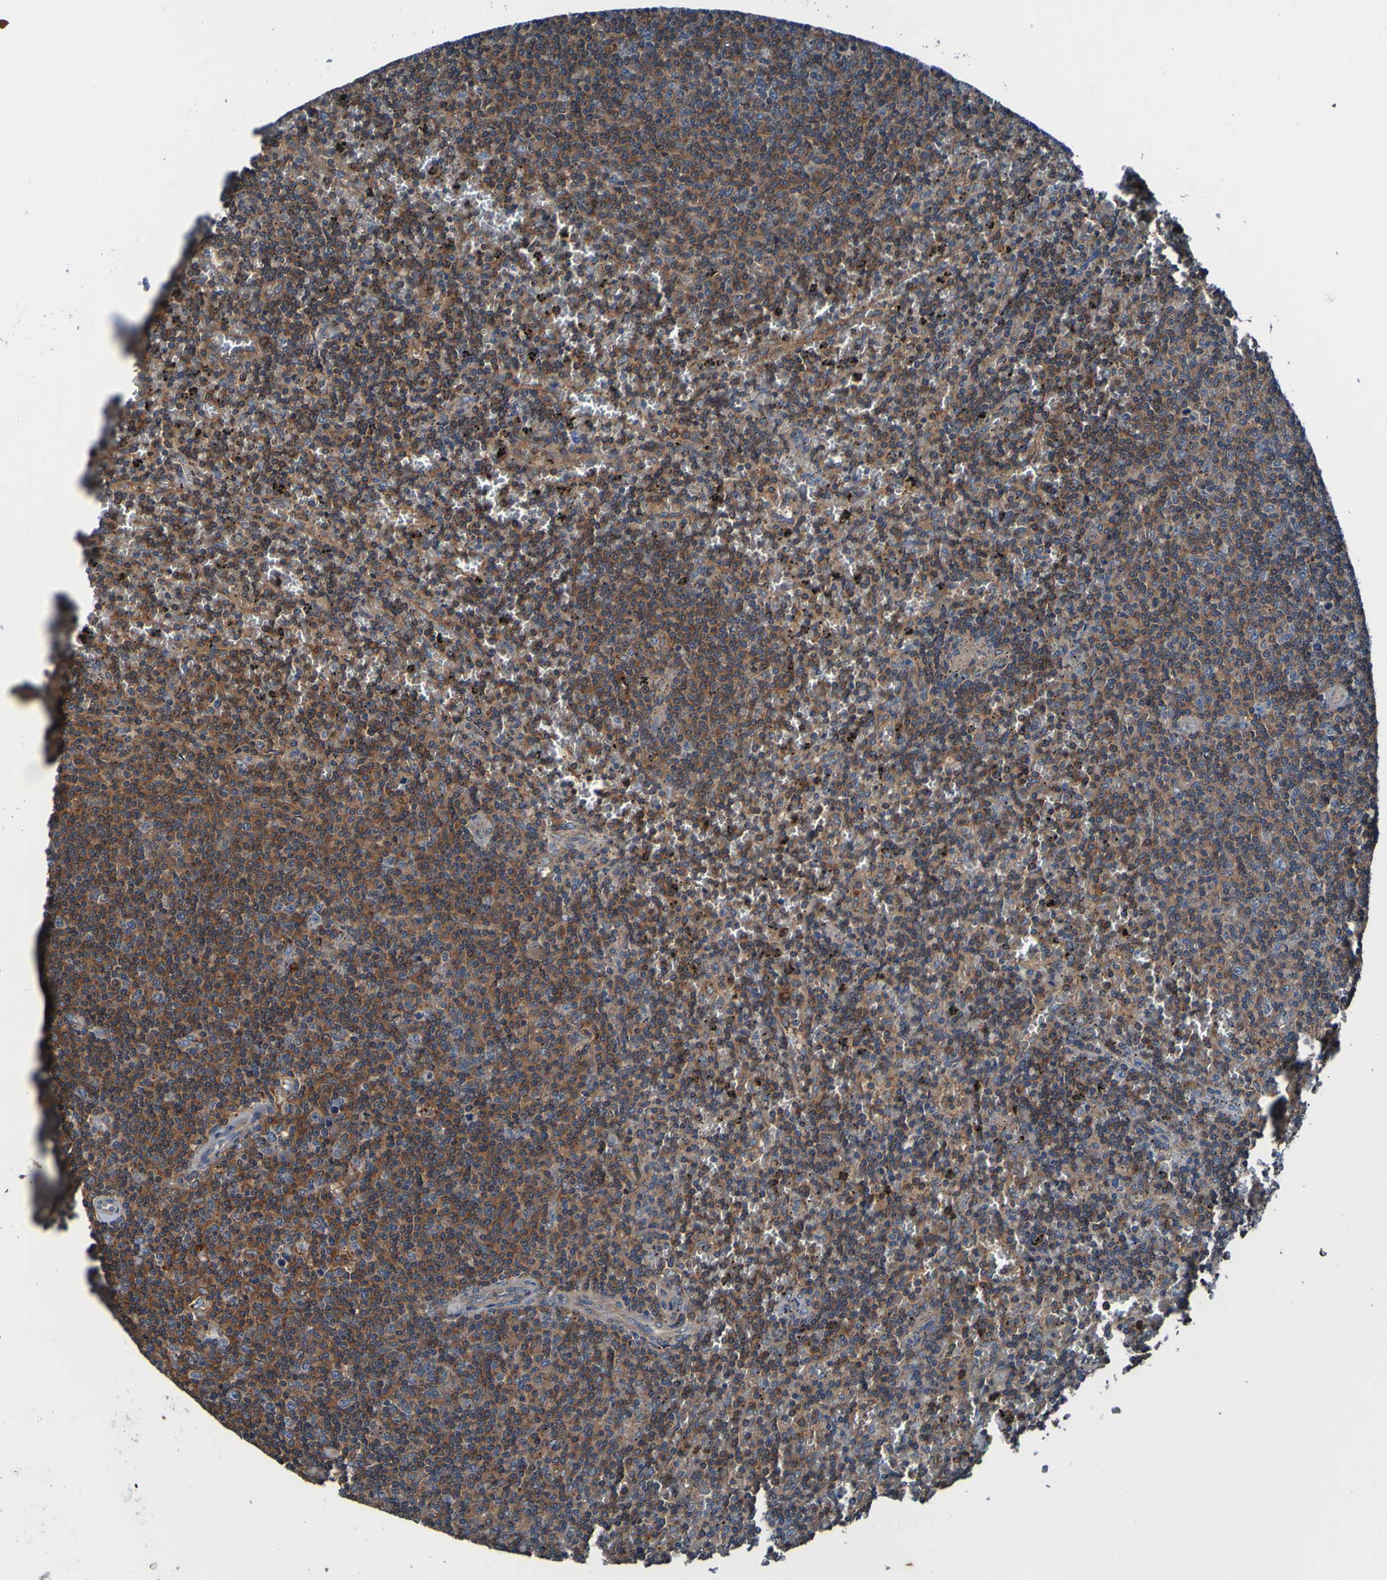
{"staining": {"intensity": "moderate", "quantity": ">75%", "location": "cytoplasmic/membranous"}, "tissue": "lymphoma", "cell_type": "Tumor cells", "image_type": "cancer", "snomed": [{"axis": "morphology", "description": "Malignant lymphoma, non-Hodgkin's type, Low grade"}, {"axis": "topography", "description": "Spleen"}], "caption": "Immunohistochemical staining of human lymphoma reveals medium levels of moderate cytoplasmic/membranous protein expression in approximately >75% of tumor cells.", "gene": "RAB5B", "patient": {"sex": "female", "age": 50}}